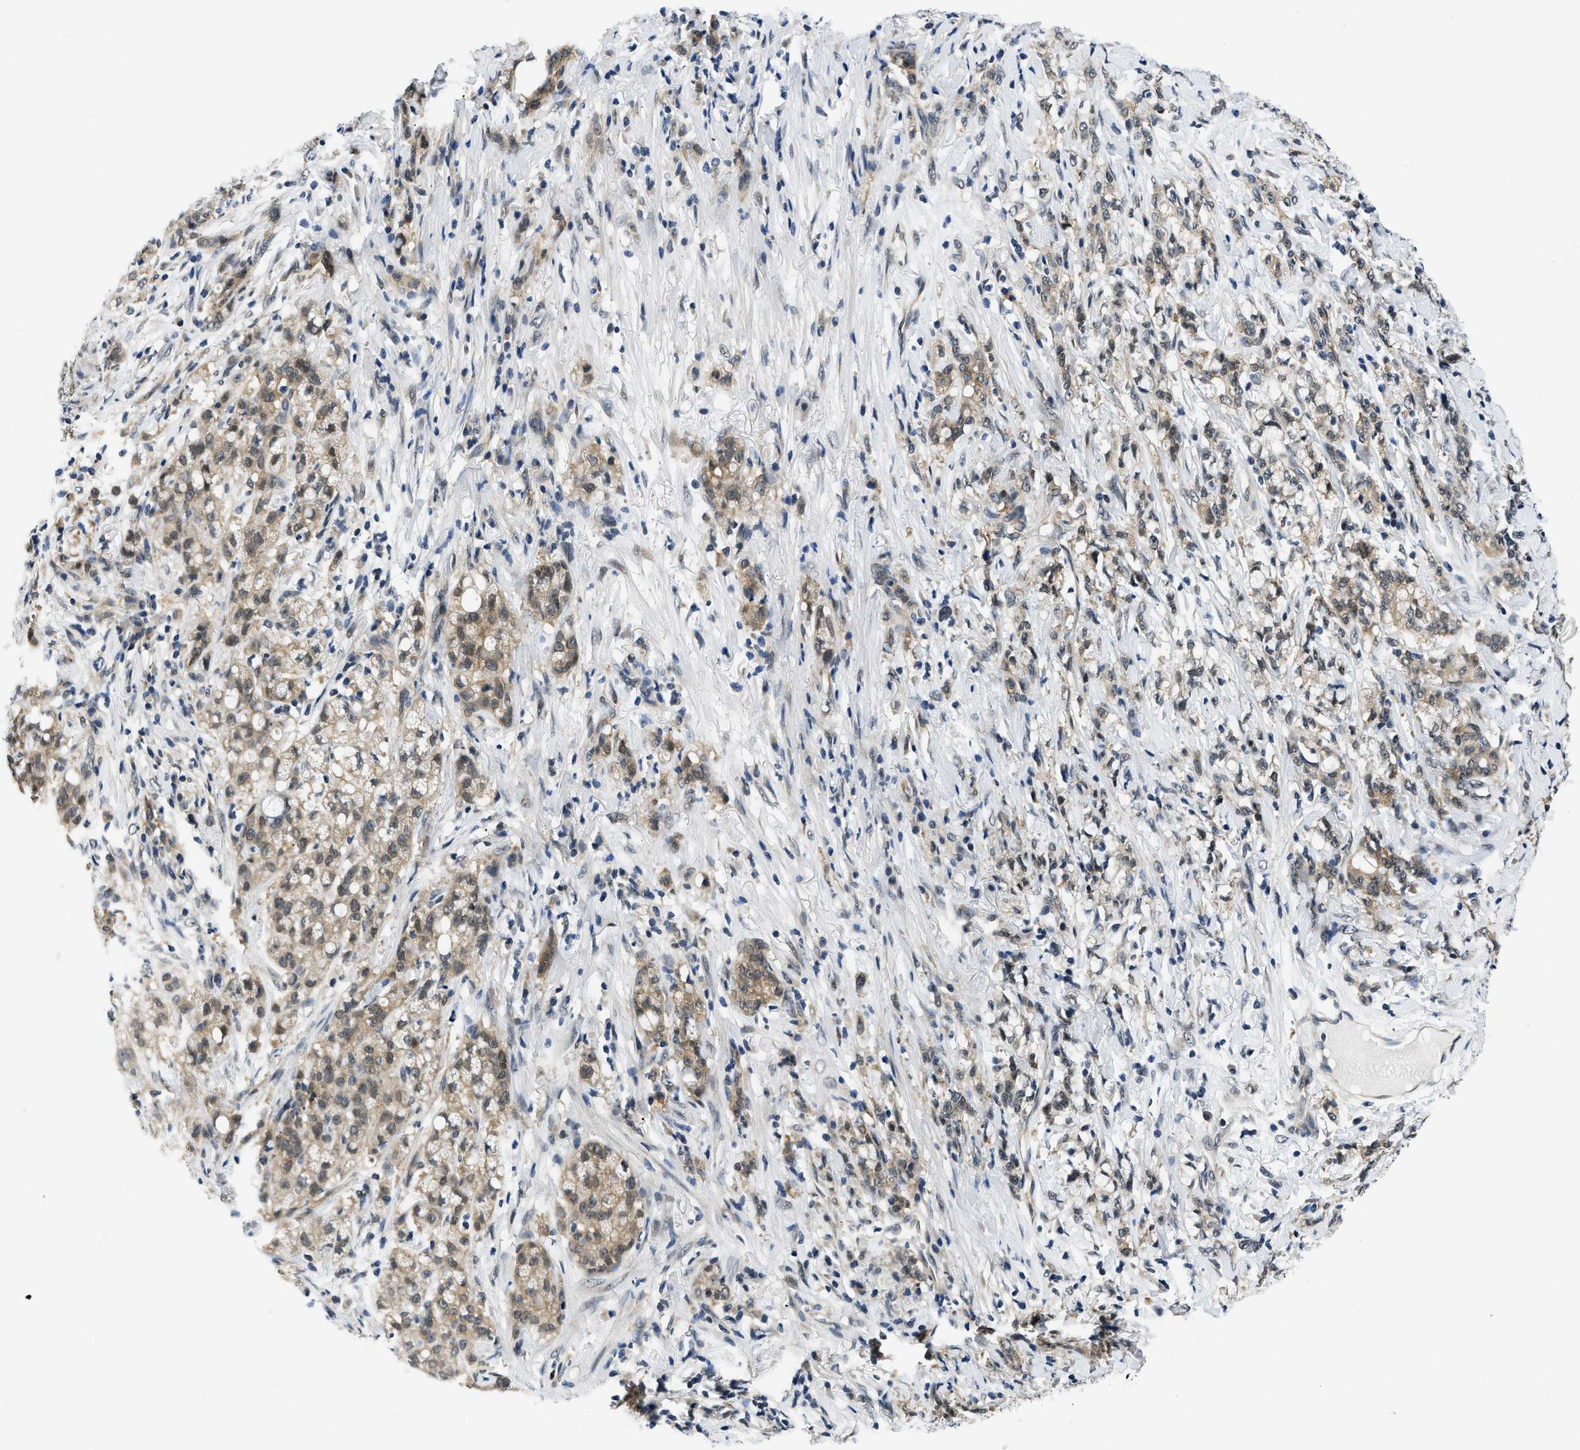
{"staining": {"intensity": "moderate", "quantity": ">75%", "location": "cytoplasmic/membranous"}, "tissue": "stomach cancer", "cell_type": "Tumor cells", "image_type": "cancer", "snomed": [{"axis": "morphology", "description": "Adenocarcinoma, NOS"}, {"axis": "topography", "description": "Stomach, lower"}], "caption": "DAB (3,3'-diaminobenzidine) immunohistochemical staining of human stomach cancer displays moderate cytoplasmic/membranous protein staining in about >75% of tumor cells. (IHC, brightfield microscopy, high magnification).", "gene": "SMAD4", "patient": {"sex": "male", "age": 88}}